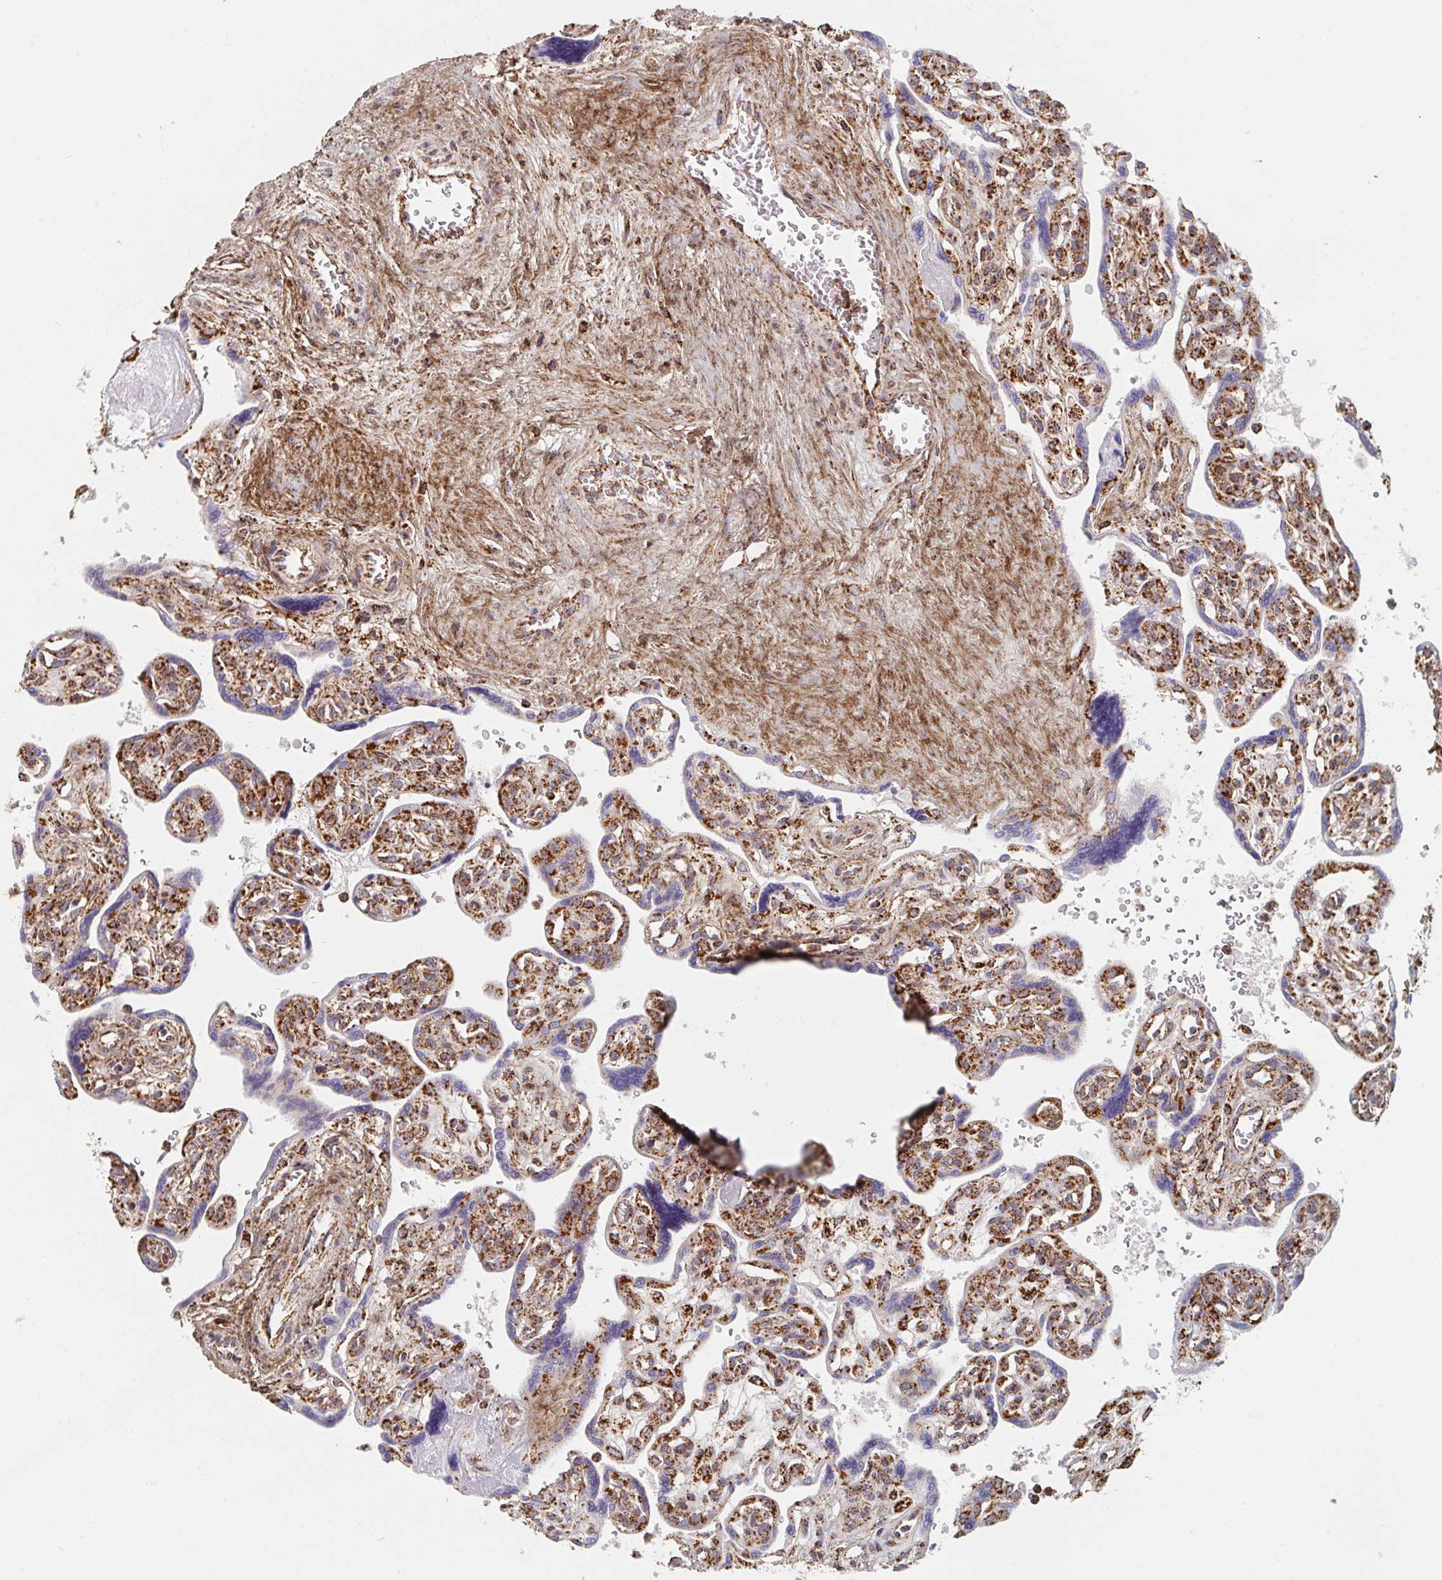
{"staining": {"intensity": "moderate", "quantity": ">75%", "location": "cytoplasmic/membranous"}, "tissue": "placenta", "cell_type": "Decidual cells", "image_type": "normal", "snomed": [{"axis": "morphology", "description": "Normal tissue, NOS"}, {"axis": "topography", "description": "Placenta"}], "caption": "Placenta stained with DAB (3,3'-diaminobenzidine) immunohistochemistry displays medium levels of moderate cytoplasmic/membranous staining in about >75% of decidual cells.", "gene": "MAVS", "patient": {"sex": "female", "age": 39}}